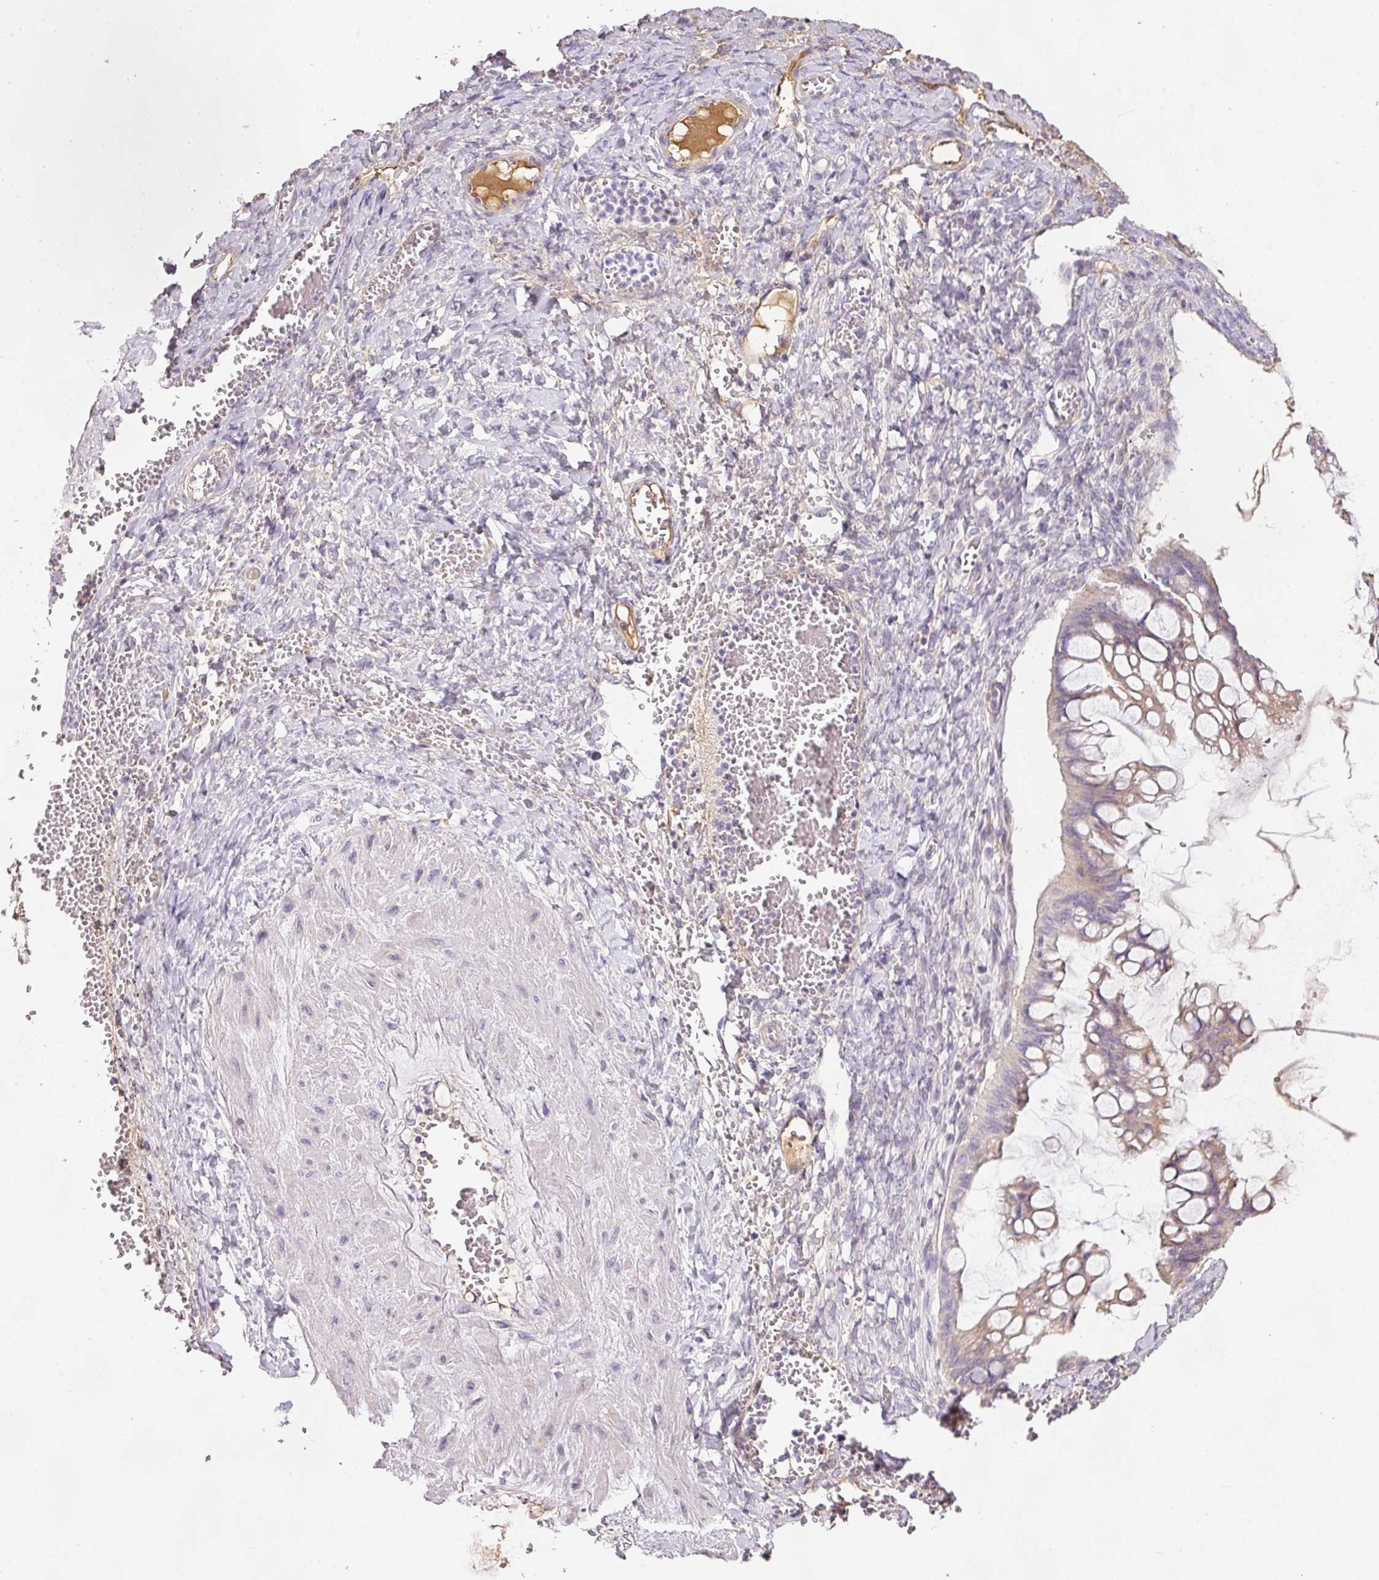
{"staining": {"intensity": "weak", "quantity": "25%-75%", "location": "cytoplasmic/membranous"}, "tissue": "ovarian cancer", "cell_type": "Tumor cells", "image_type": "cancer", "snomed": [{"axis": "morphology", "description": "Cystadenocarcinoma, mucinous, NOS"}, {"axis": "topography", "description": "Ovary"}], "caption": "Protein staining reveals weak cytoplasmic/membranous positivity in about 25%-75% of tumor cells in ovarian cancer (mucinous cystadenocarcinoma).", "gene": "KPNA5", "patient": {"sex": "female", "age": 73}}